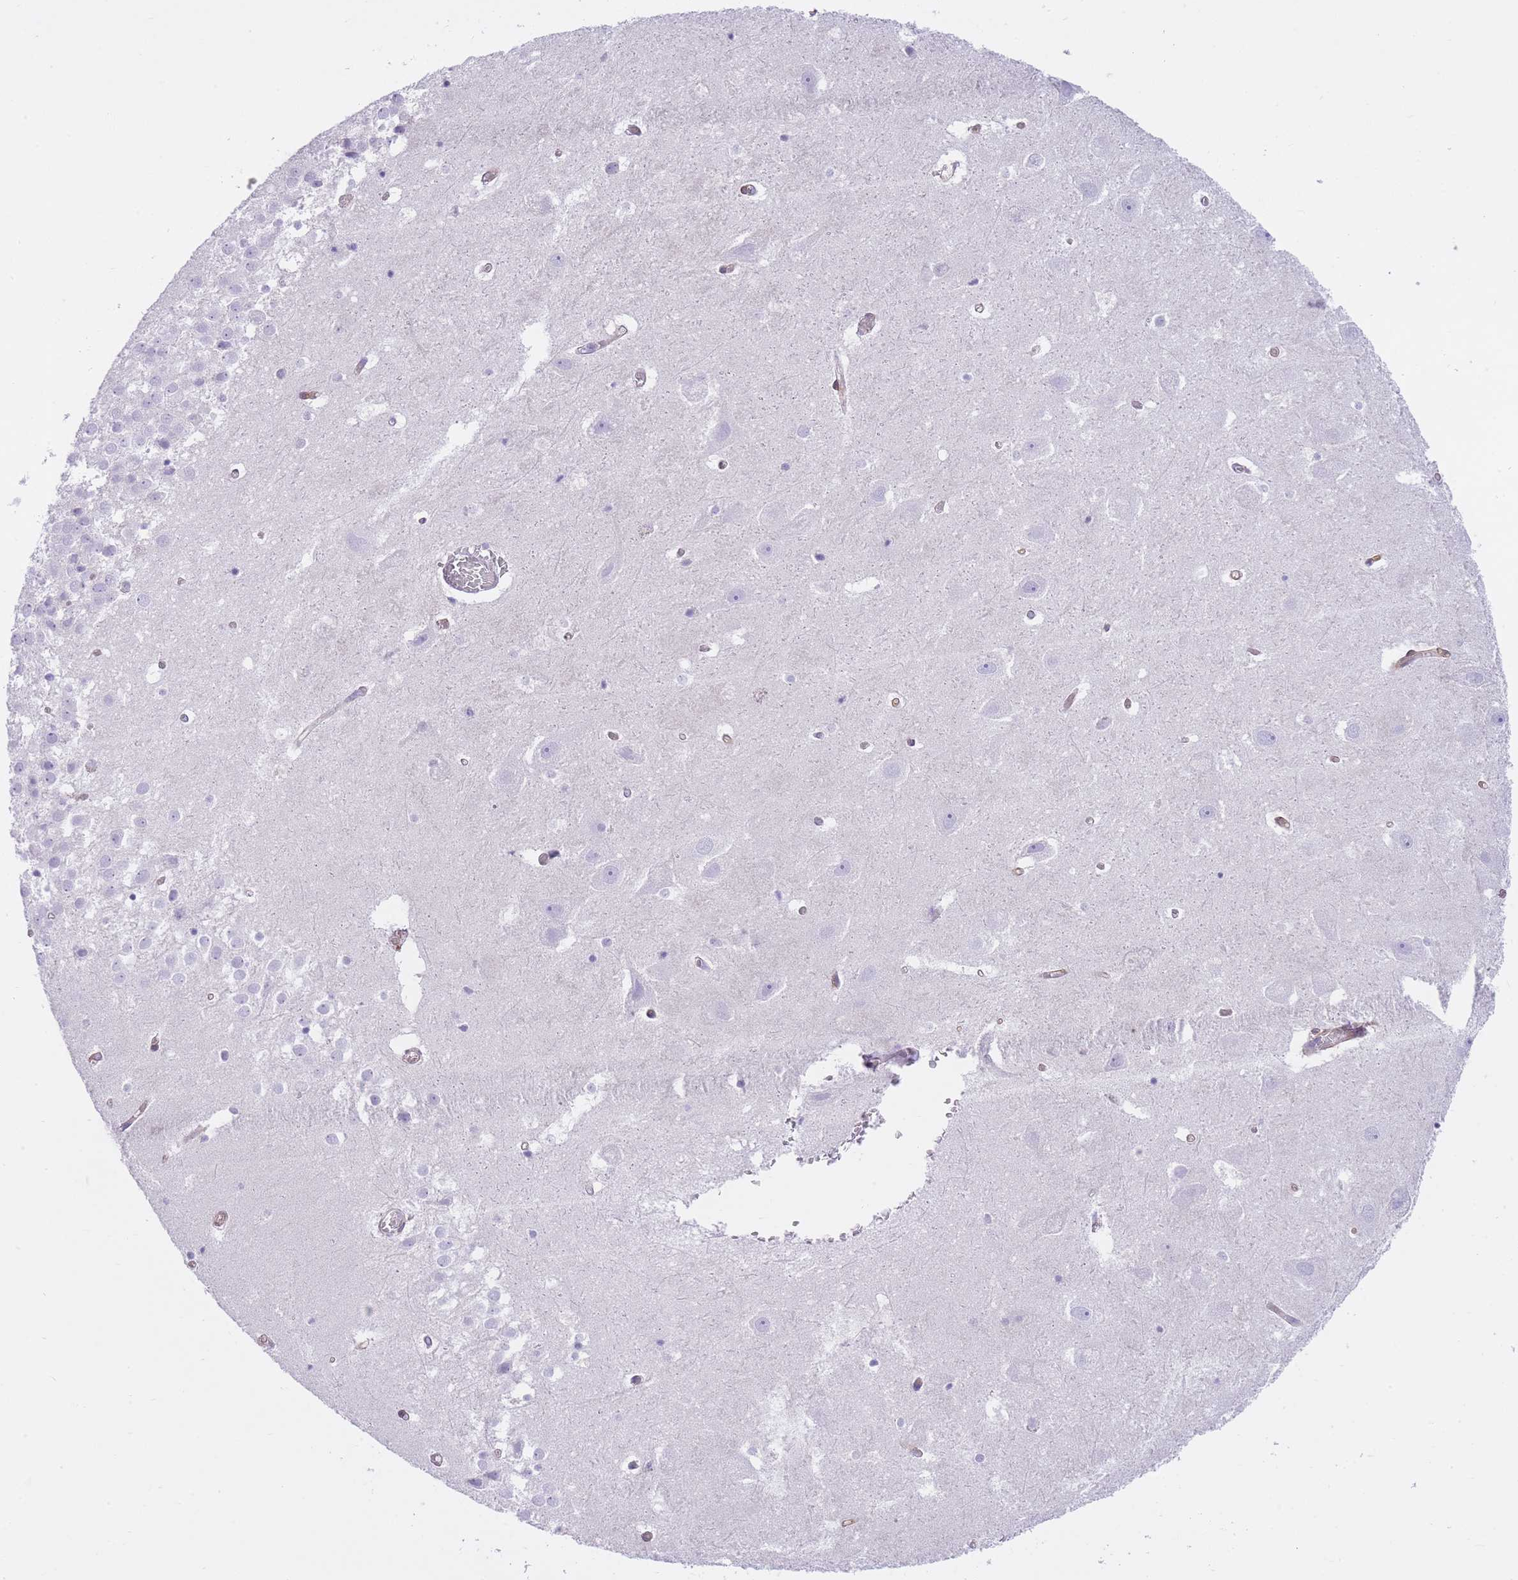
{"staining": {"intensity": "negative", "quantity": "none", "location": "none"}, "tissue": "hippocampus", "cell_type": "Glial cells", "image_type": "normal", "snomed": [{"axis": "morphology", "description": "Normal tissue, NOS"}, {"axis": "topography", "description": "Hippocampus"}], "caption": "This is an immunohistochemistry (IHC) histopathology image of unremarkable human hippocampus. There is no staining in glial cells.", "gene": "OR11H12", "patient": {"sex": "female", "age": 52}}